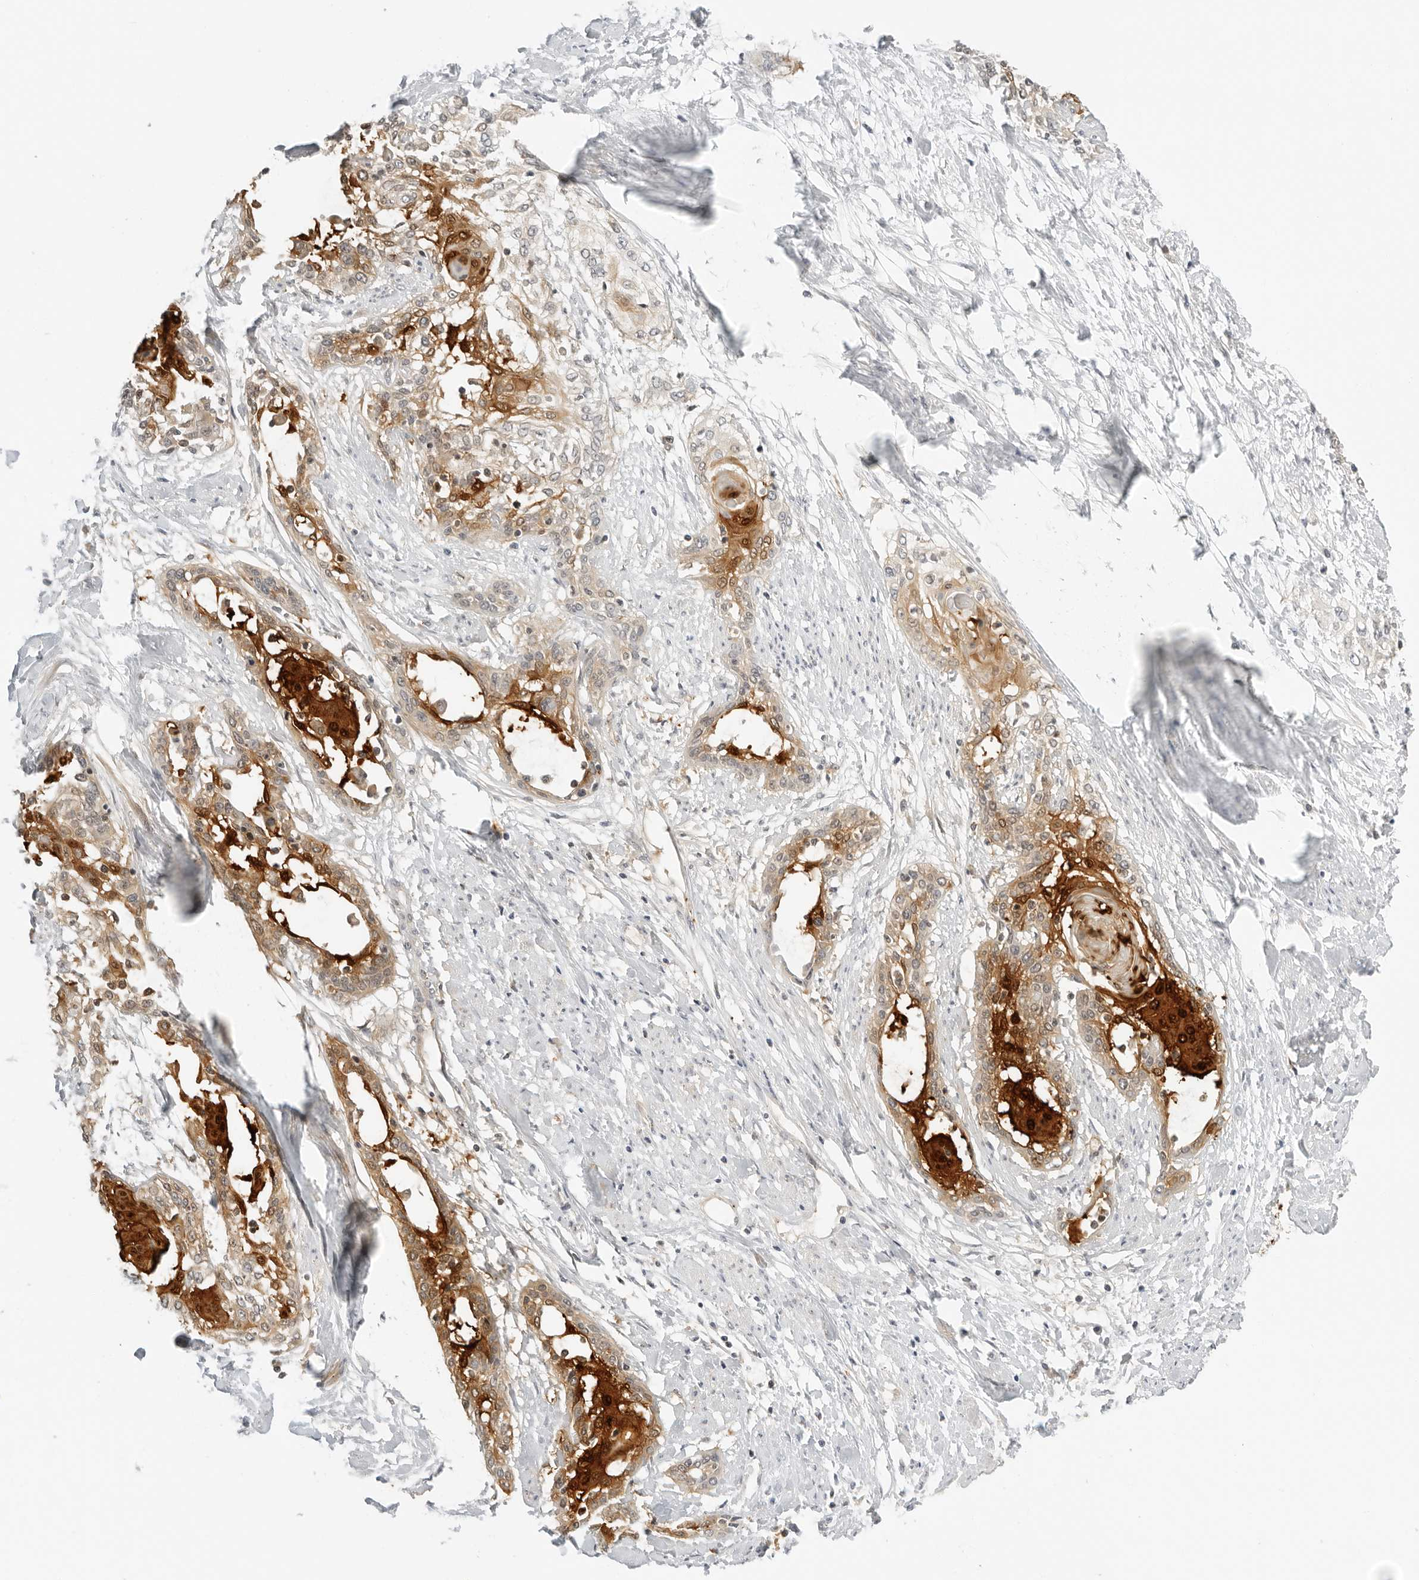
{"staining": {"intensity": "strong", "quantity": "25%-75%", "location": "cytoplasmic/membranous"}, "tissue": "cervical cancer", "cell_type": "Tumor cells", "image_type": "cancer", "snomed": [{"axis": "morphology", "description": "Squamous cell carcinoma, NOS"}, {"axis": "topography", "description": "Cervix"}], "caption": "Tumor cells reveal high levels of strong cytoplasmic/membranous expression in about 25%-75% of cells in cervical cancer.", "gene": "OSCP1", "patient": {"sex": "female", "age": 57}}